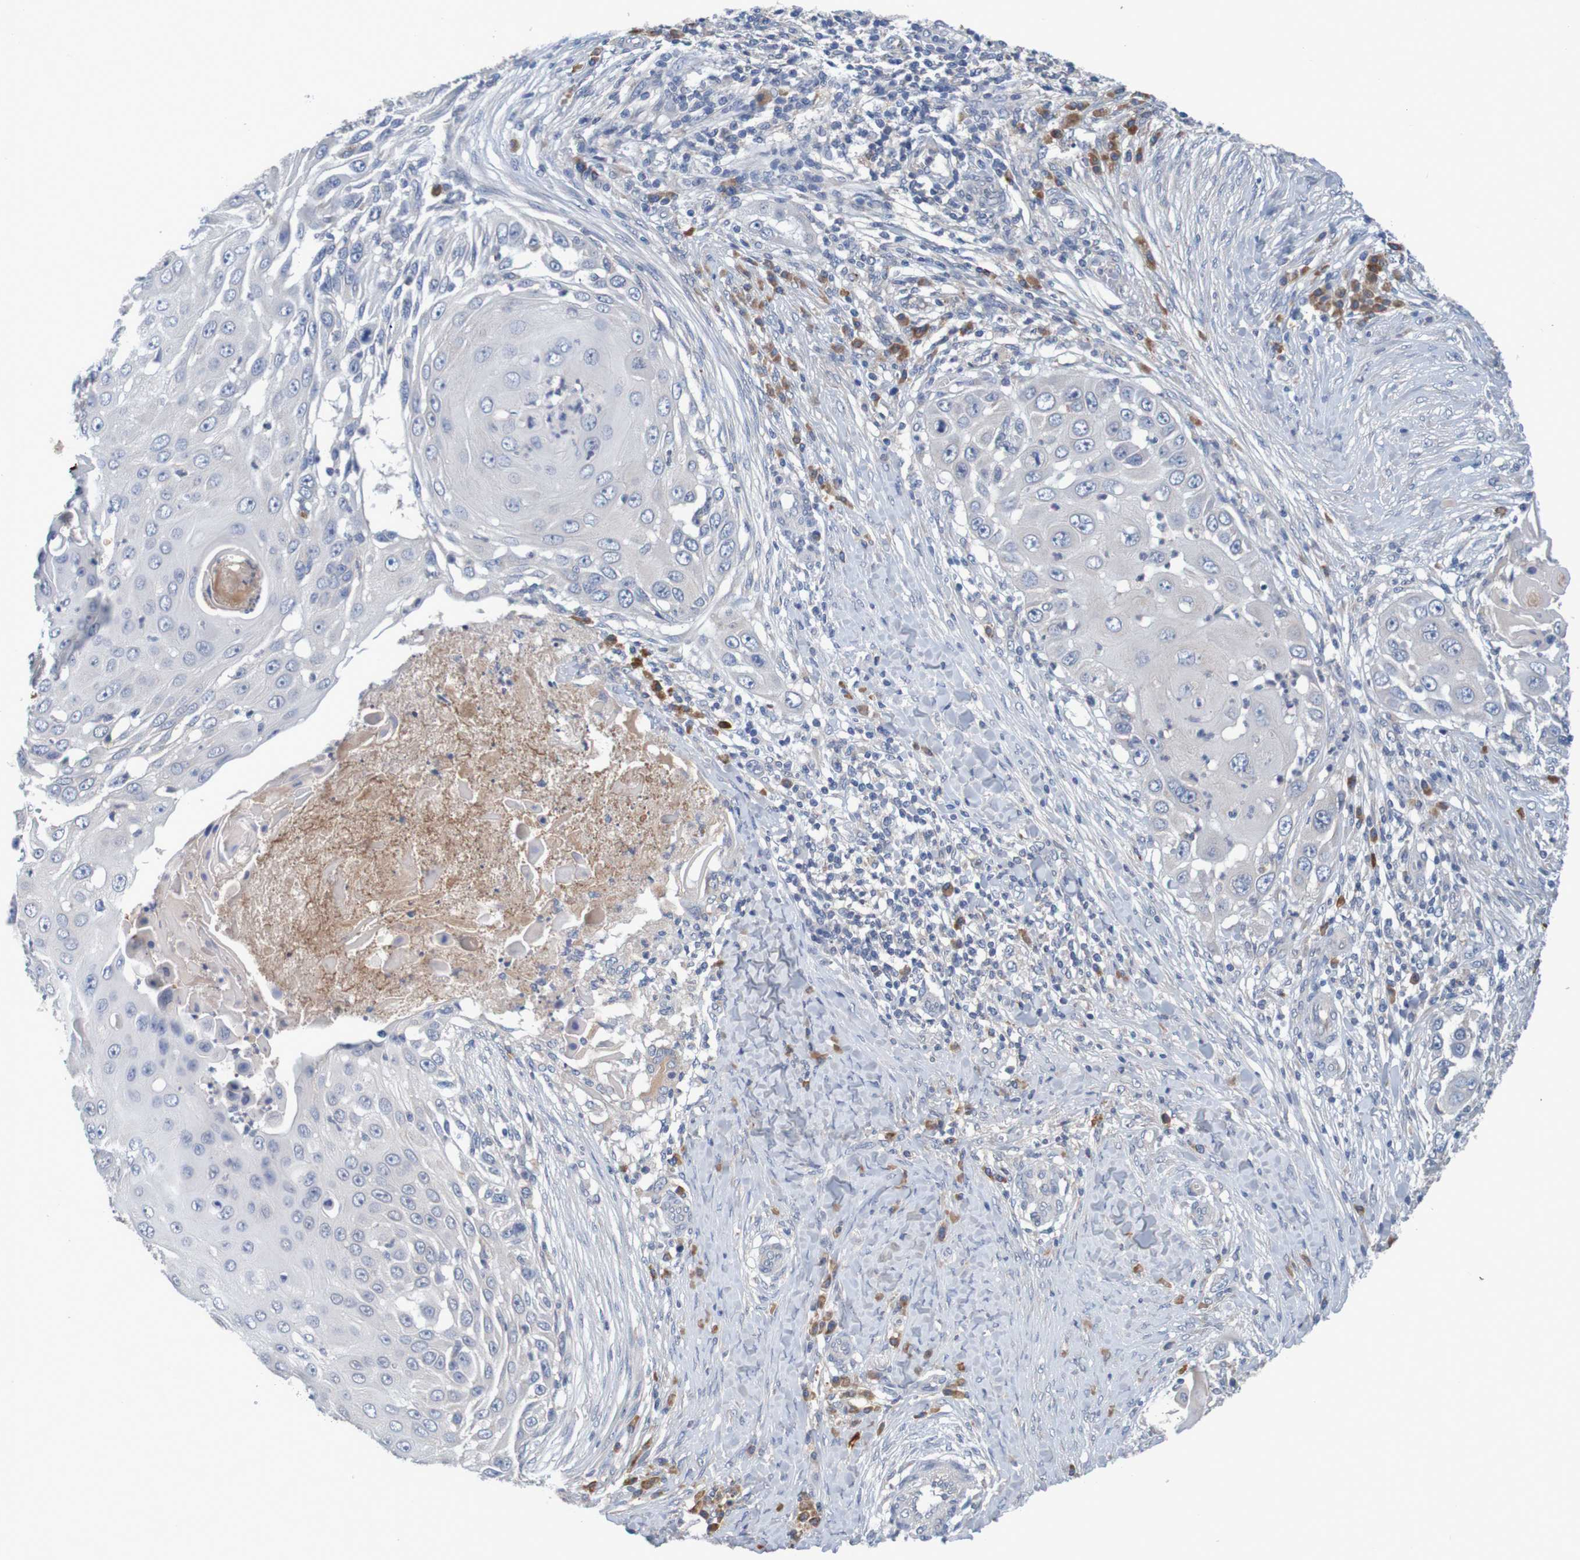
{"staining": {"intensity": "negative", "quantity": "none", "location": "none"}, "tissue": "skin cancer", "cell_type": "Tumor cells", "image_type": "cancer", "snomed": [{"axis": "morphology", "description": "Squamous cell carcinoma, NOS"}, {"axis": "topography", "description": "Skin"}], "caption": "Histopathology image shows no protein positivity in tumor cells of skin cancer tissue. Brightfield microscopy of immunohistochemistry stained with DAB (3,3'-diaminobenzidine) (brown) and hematoxylin (blue), captured at high magnification.", "gene": "LTA", "patient": {"sex": "female", "age": 44}}